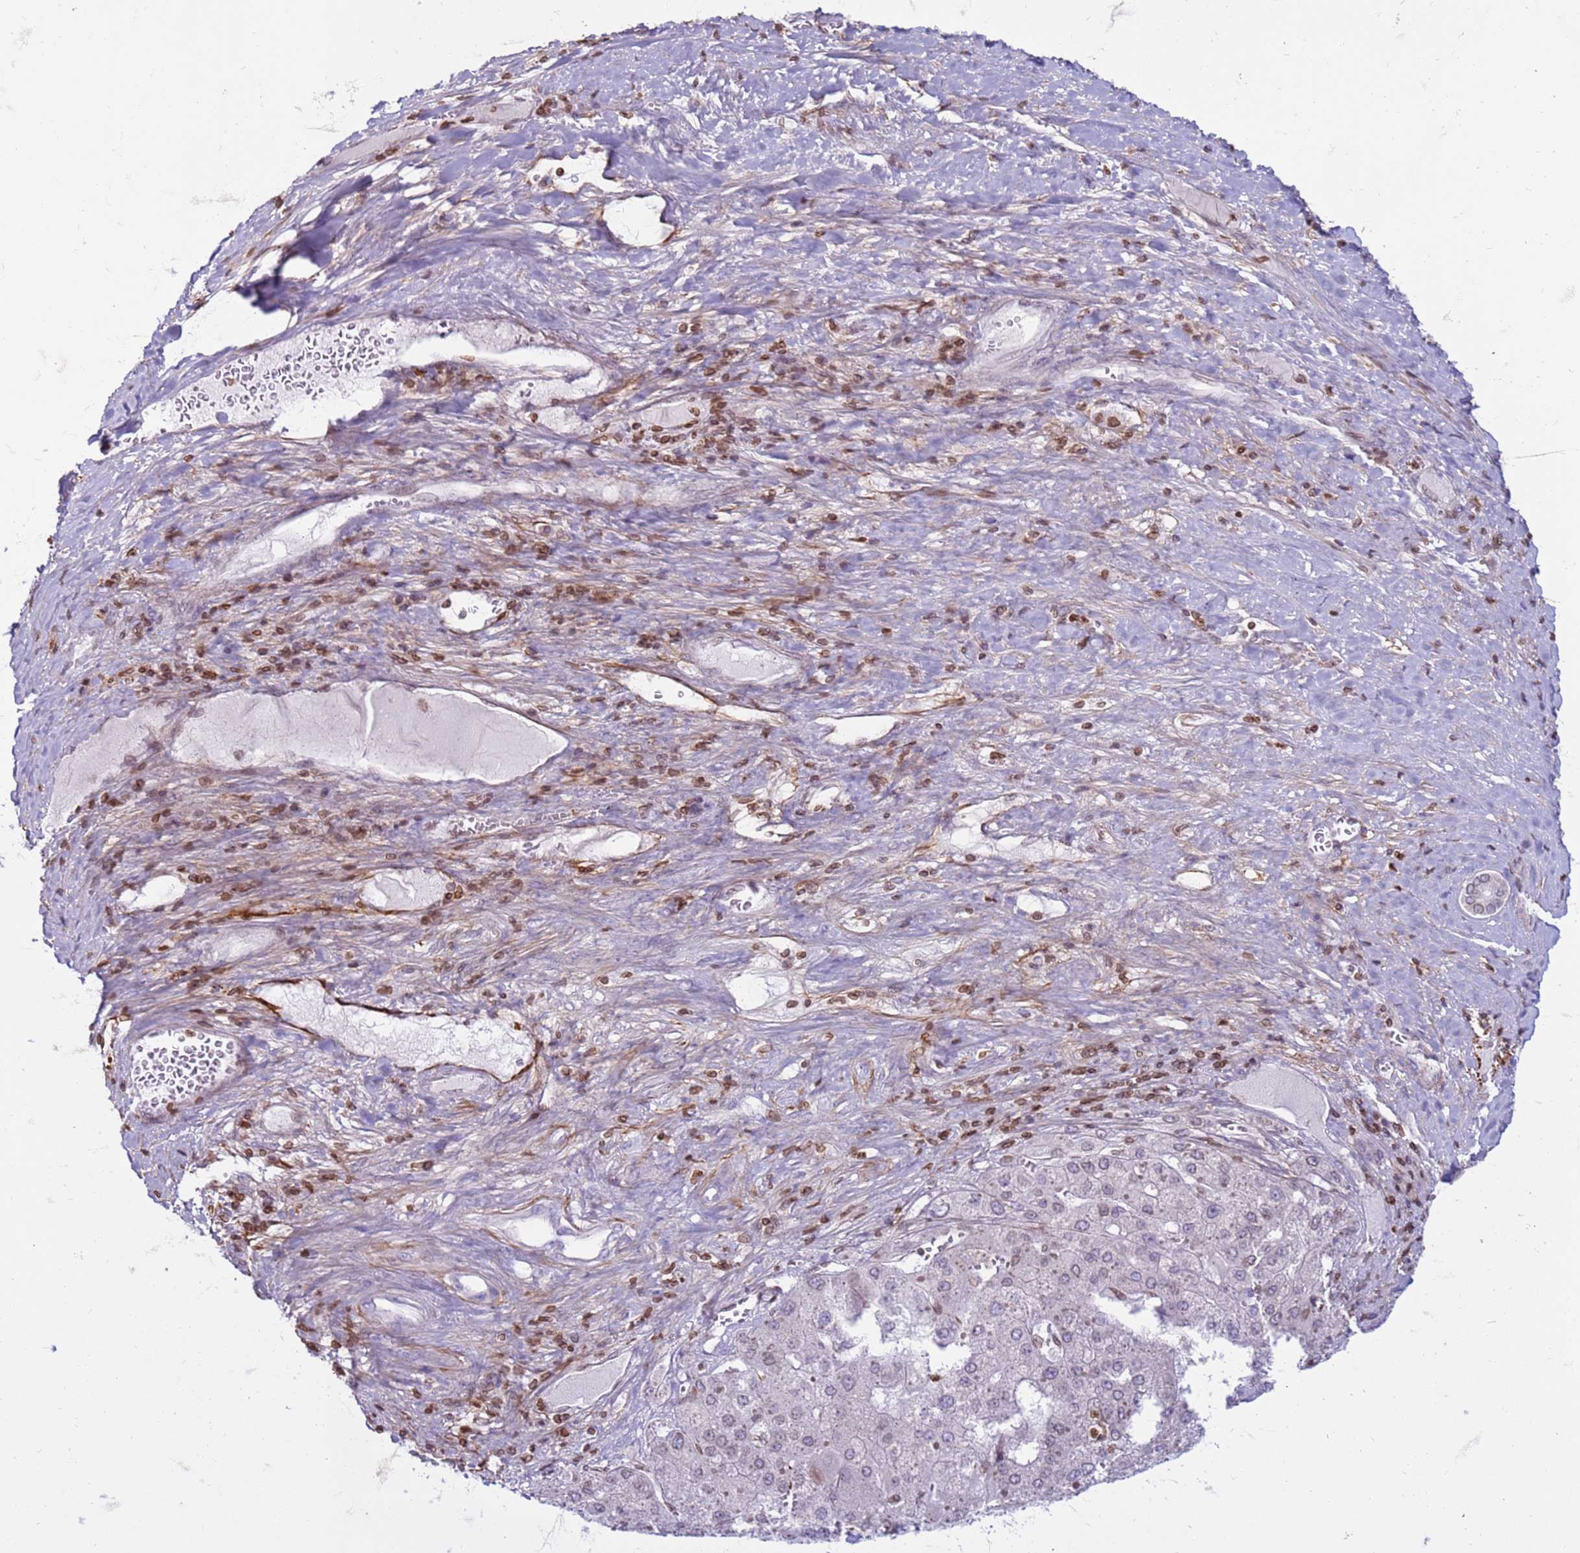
{"staining": {"intensity": "negative", "quantity": "none", "location": "none"}, "tissue": "liver cancer", "cell_type": "Tumor cells", "image_type": "cancer", "snomed": [{"axis": "morphology", "description": "Carcinoma, Hepatocellular, NOS"}, {"axis": "topography", "description": "Liver"}], "caption": "A histopathology image of hepatocellular carcinoma (liver) stained for a protein displays no brown staining in tumor cells.", "gene": "METTL25B", "patient": {"sex": "female", "age": 73}}